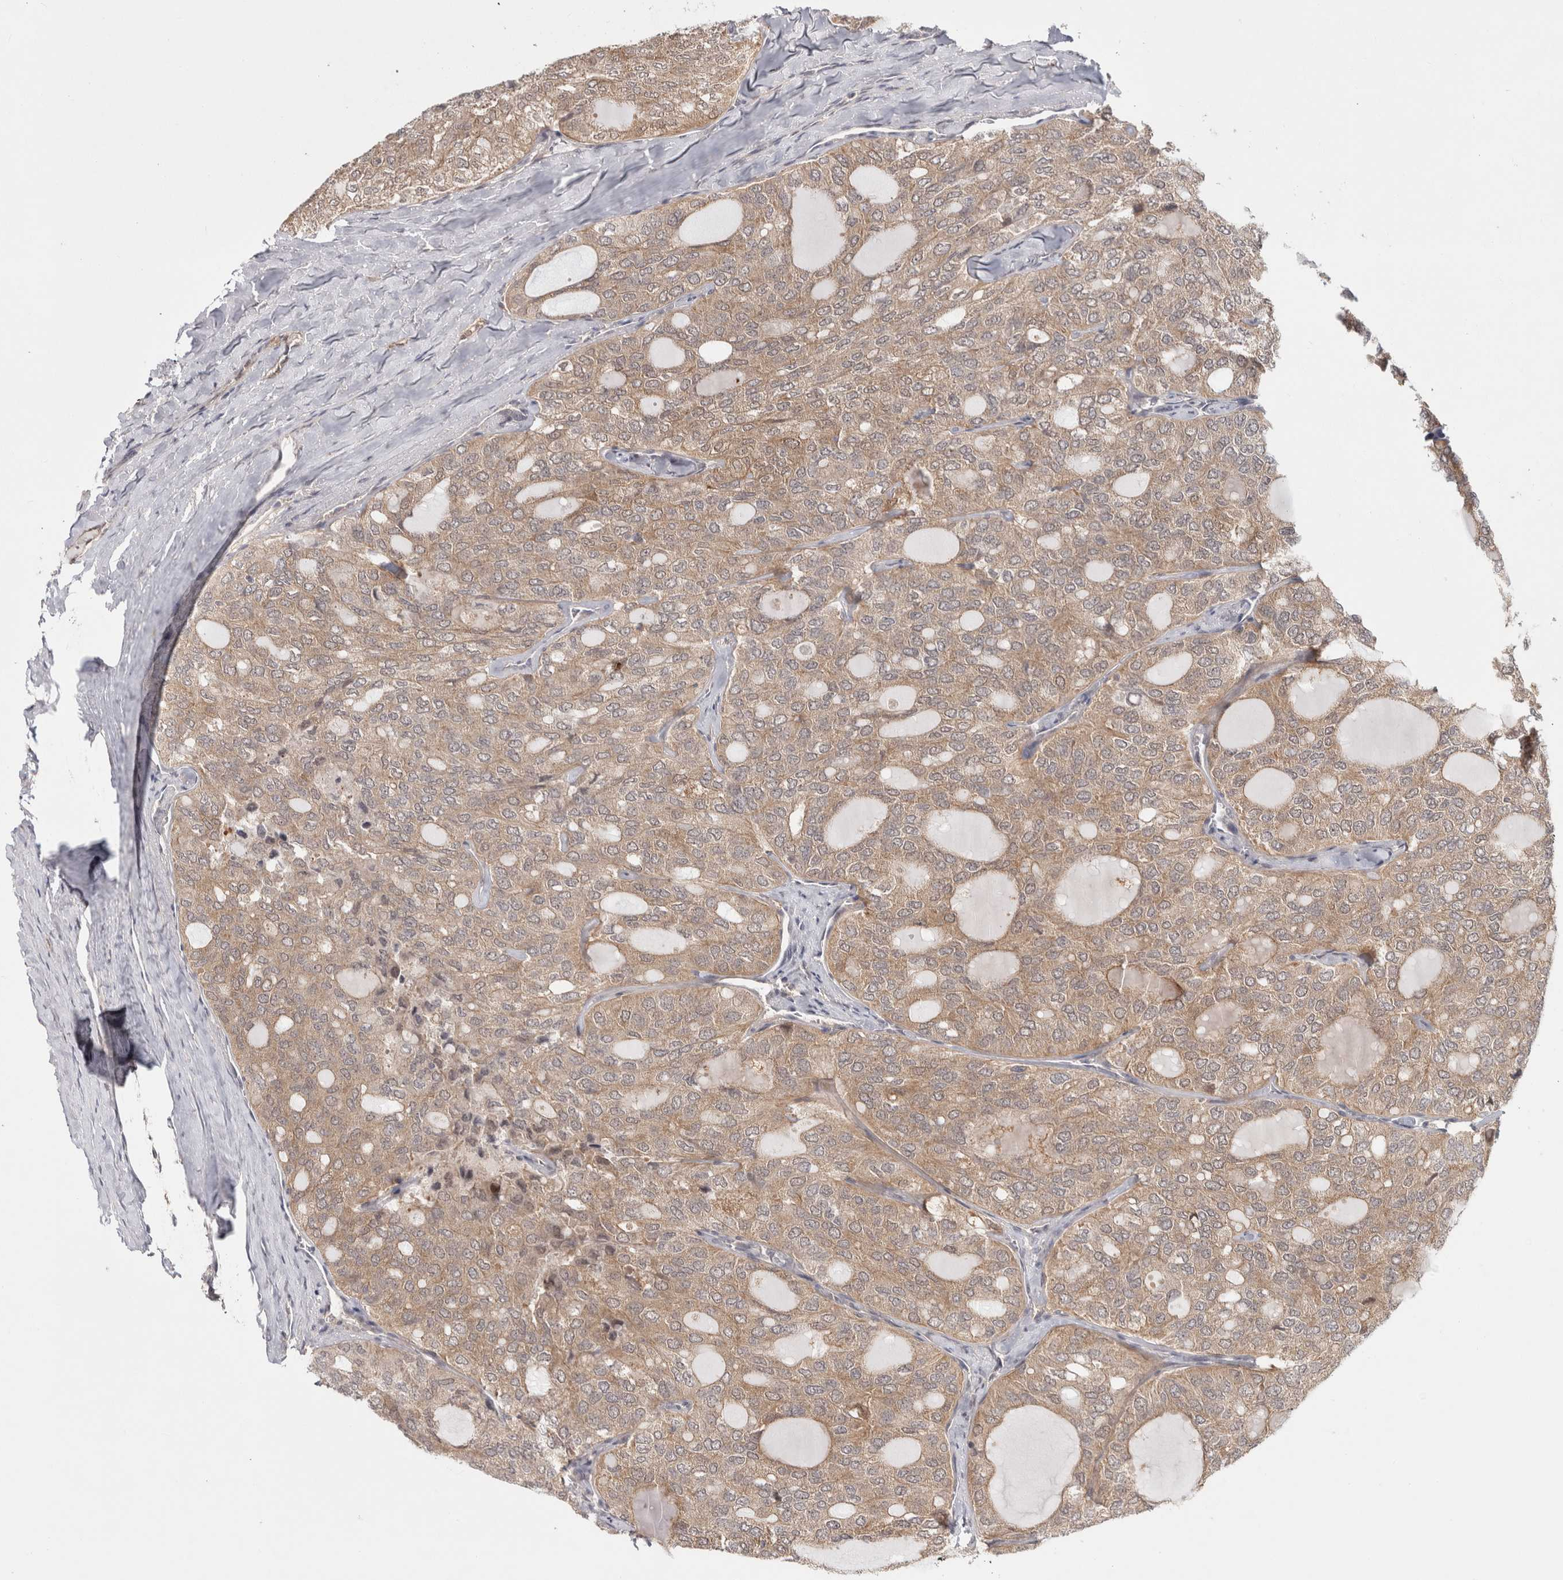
{"staining": {"intensity": "weak", "quantity": ">75%", "location": "cytoplasmic/membranous"}, "tissue": "thyroid cancer", "cell_type": "Tumor cells", "image_type": "cancer", "snomed": [{"axis": "morphology", "description": "Follicular adenoma carcinoma, NOS"}, {"axis": "topography", "description": "Thyroid gland"}], "caption": "A low amount of weak cytoplasmic/membranous positivity is appreciated in approximately >75% of tumor cells in follicular adenoma carcinoma (thyroid) tissue.", "gene": "ZNF318", "patient": {"sex": "male", "age": 75}}